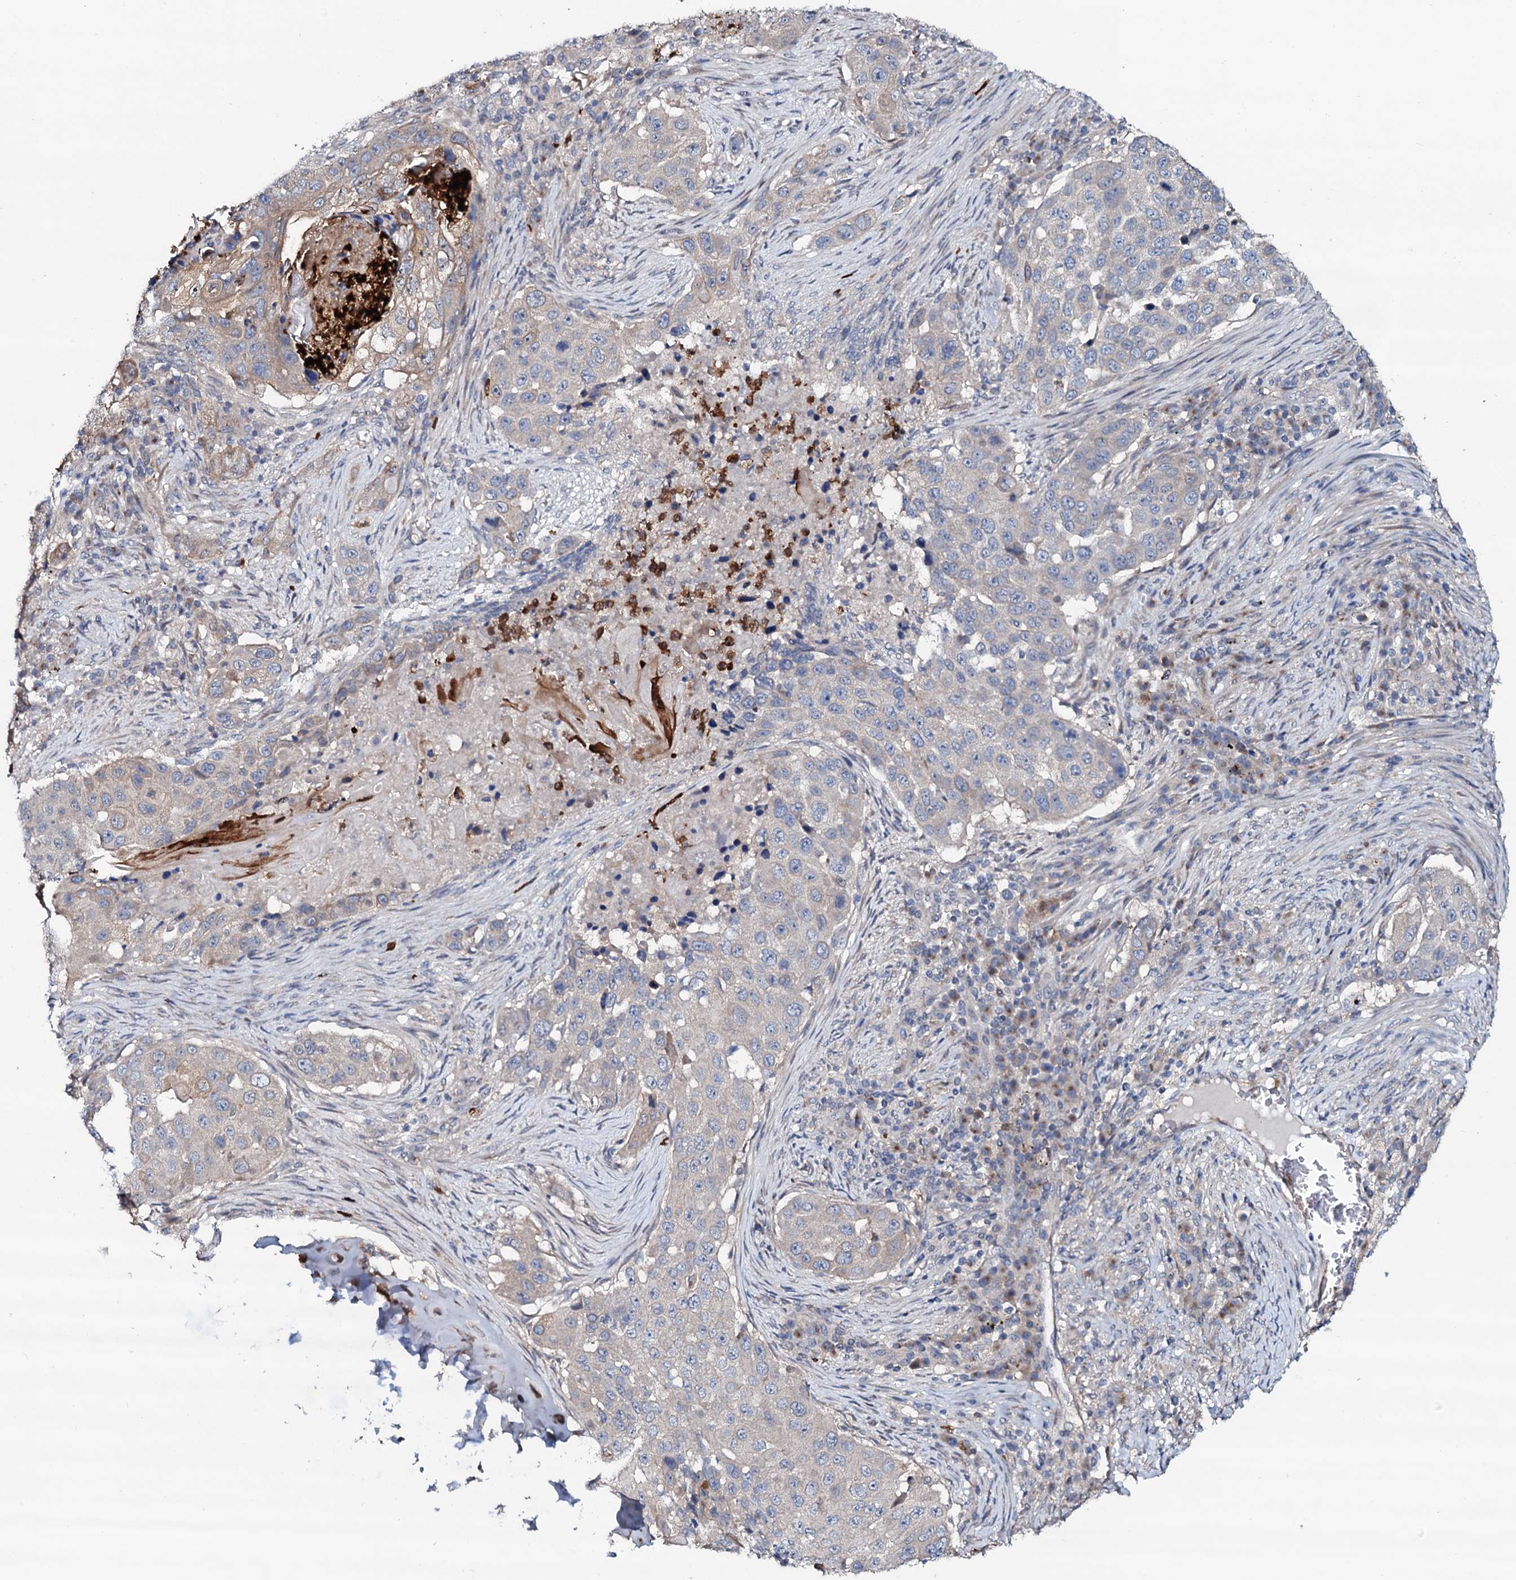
{"staining": {"intensity": "moderate", "quantity": "<25%", "location": "cytoplasmic/membranous"}, "tissue": "lung cancer", "cell_type": "Tumor cells", "image_type": "cancer", "snomed": [{"axis": "morphology", "description": "Squamous cell carcinoma, NOS"}, {"axis": "topography", "description": "Lung"}], "caption": "This photomicrograph demonstrates immunohistochemistry (IHC) staining of lung cancer, with low moderate cytoplasmic/membranous staining in about <25% of tumor cells.", "gene": "COG6", "patient": {"sex": "female", "age": 63}}